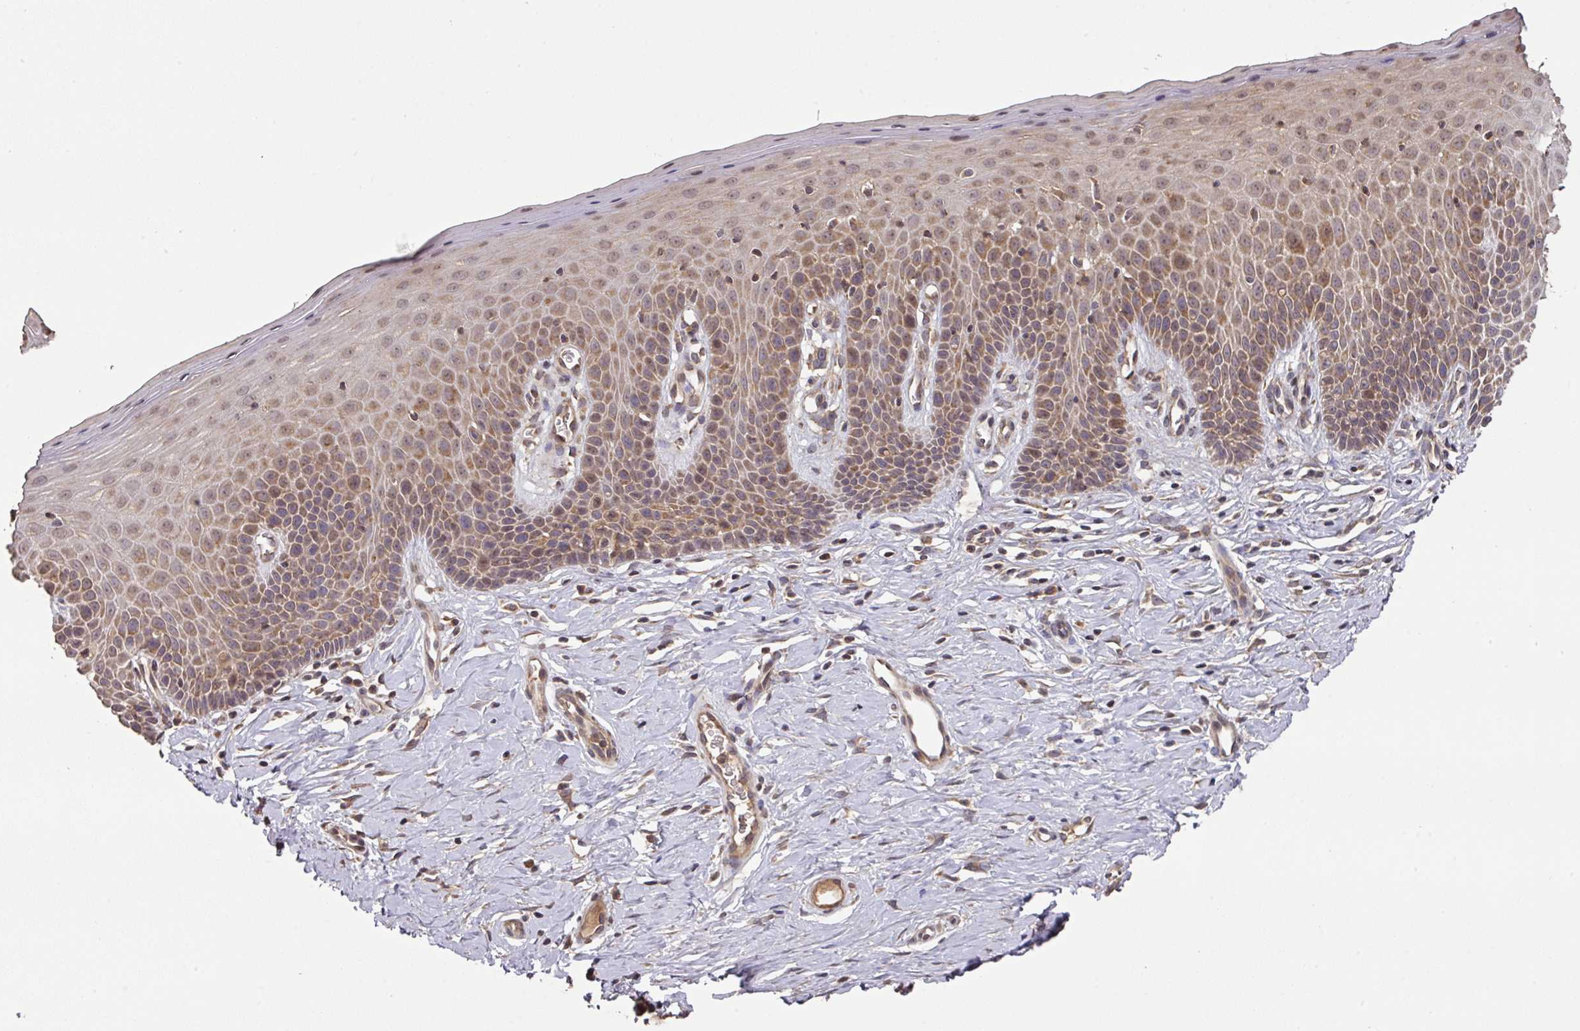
{"staining": {"intensity": "moderate", "quantity": ">75%", "location": "cytoplasmic/membranous"}, "tissue": "cervix", "cell_type": "Glandular cells", "image_type": "normal", "snomed": [{"axis": "morphology", "description": "Normal tissue, NOS"}, {"axis": "topography", "description": "Cervix"}], "caption": "IHC (DAB) staining of normal human cervix exhibits moderate cytoplasmic/membranous protein expression in about >75% of glandular cells.", "gene": "MRRF", "patient": {"sex": "female", "age": 36}}